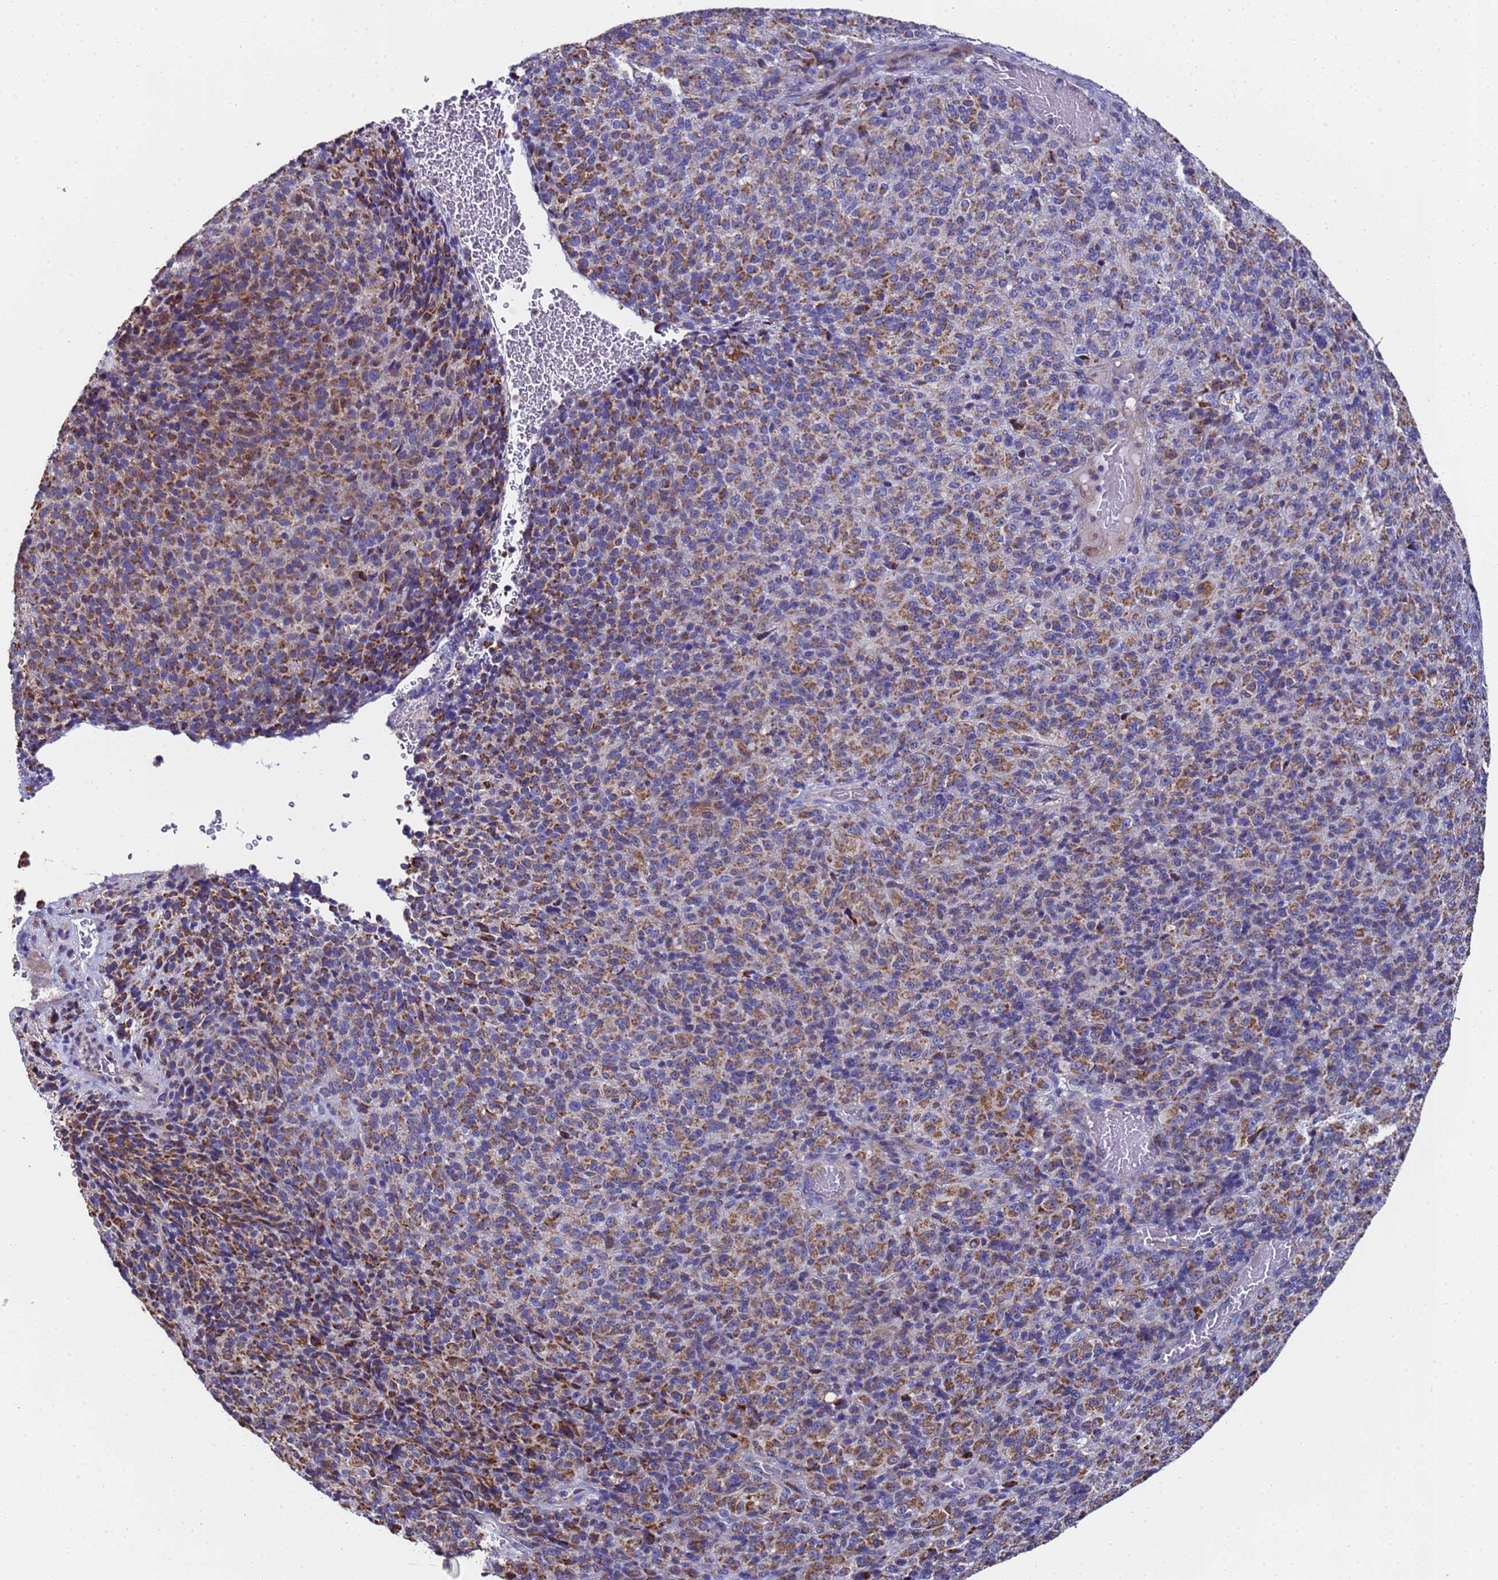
{"staining": {"intensity": "moderate", "quantity": ">75%", "location": "cytoplasmic/membranous"}, "tissue": "melanoma", "cell_type": "Tumor cells", "image_type": "cancer", "snomed": [{"axis": "morphology", "description": "Malignant melanoma, Metastatic site"}, {"axis": "topography", "description": "Brain"}], "caption": "Malignant melanoma (metastatic site) stained with DAB immunohistochemistry displays medium levels of moderate cytoplasmic/membranous positivity in approximately >75% of tumor cells. (DAB (3,3'-diaminobenzidine) = brown stain, brightfield microscopy at high magnification).", "gene": "MRPS12", "patient": {"sex": "female", "age": 56}}